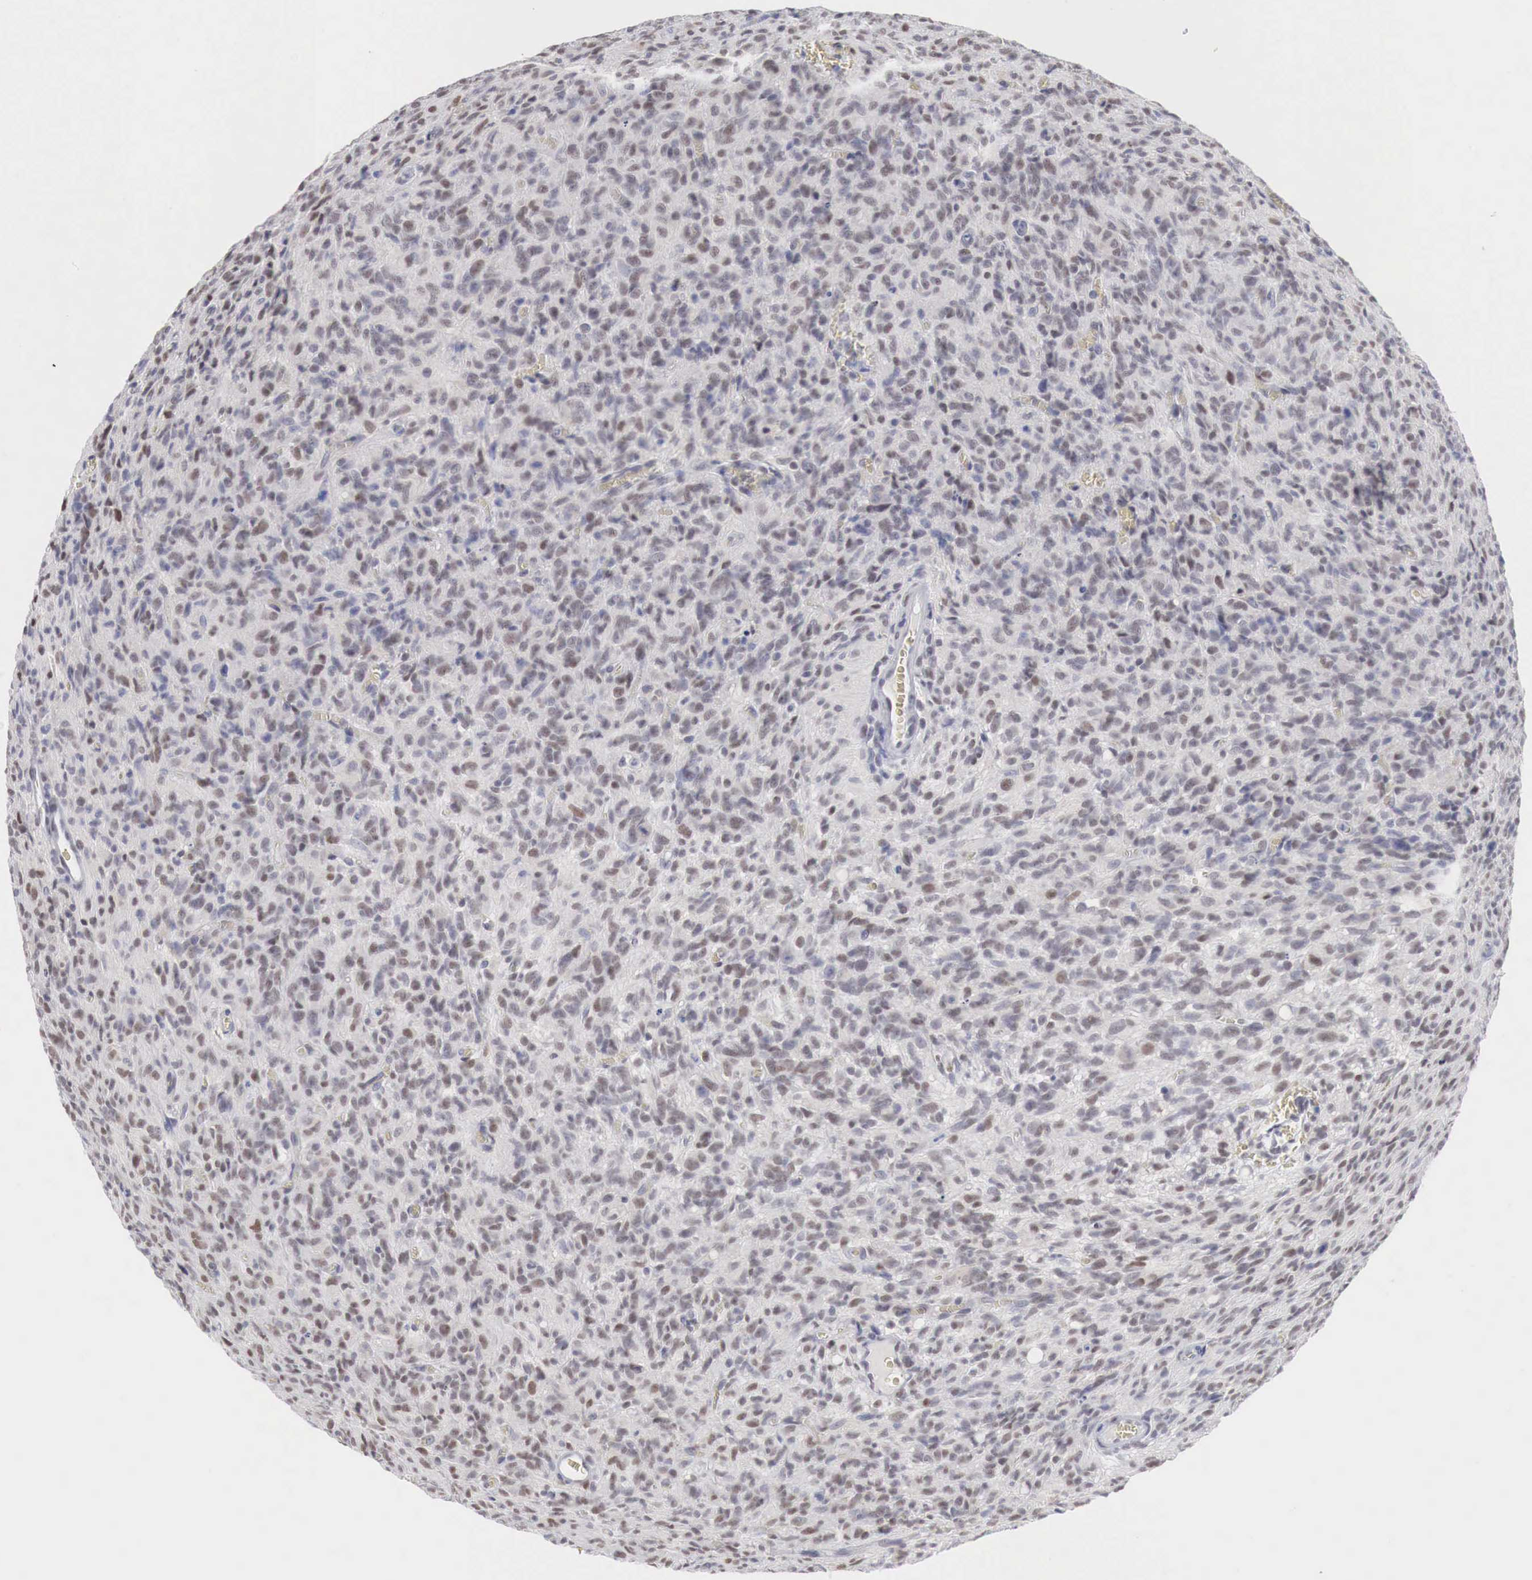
{"staining": {"intensity": "moderate", "quantity": "25%-75%", "location": "nuclear"}, "tissue": "glioma", "cell_type": "Tumor cells", "image_type": "cancer", "snomed": [{"axis": "morphology", "description": "Glioma, malignant, High grade"}, {"axis": "topography", "description": "Brain"}], "caption": "Brown immunohistochemical staining in glioma demonstrates moderate nuclear staining in about 25%-75% of tumor cells. (DAB = brown stain, brightfield microscopy at high magnification).", "gene": "FOXP2", "patient": {"sex": "male", "age": 56}}